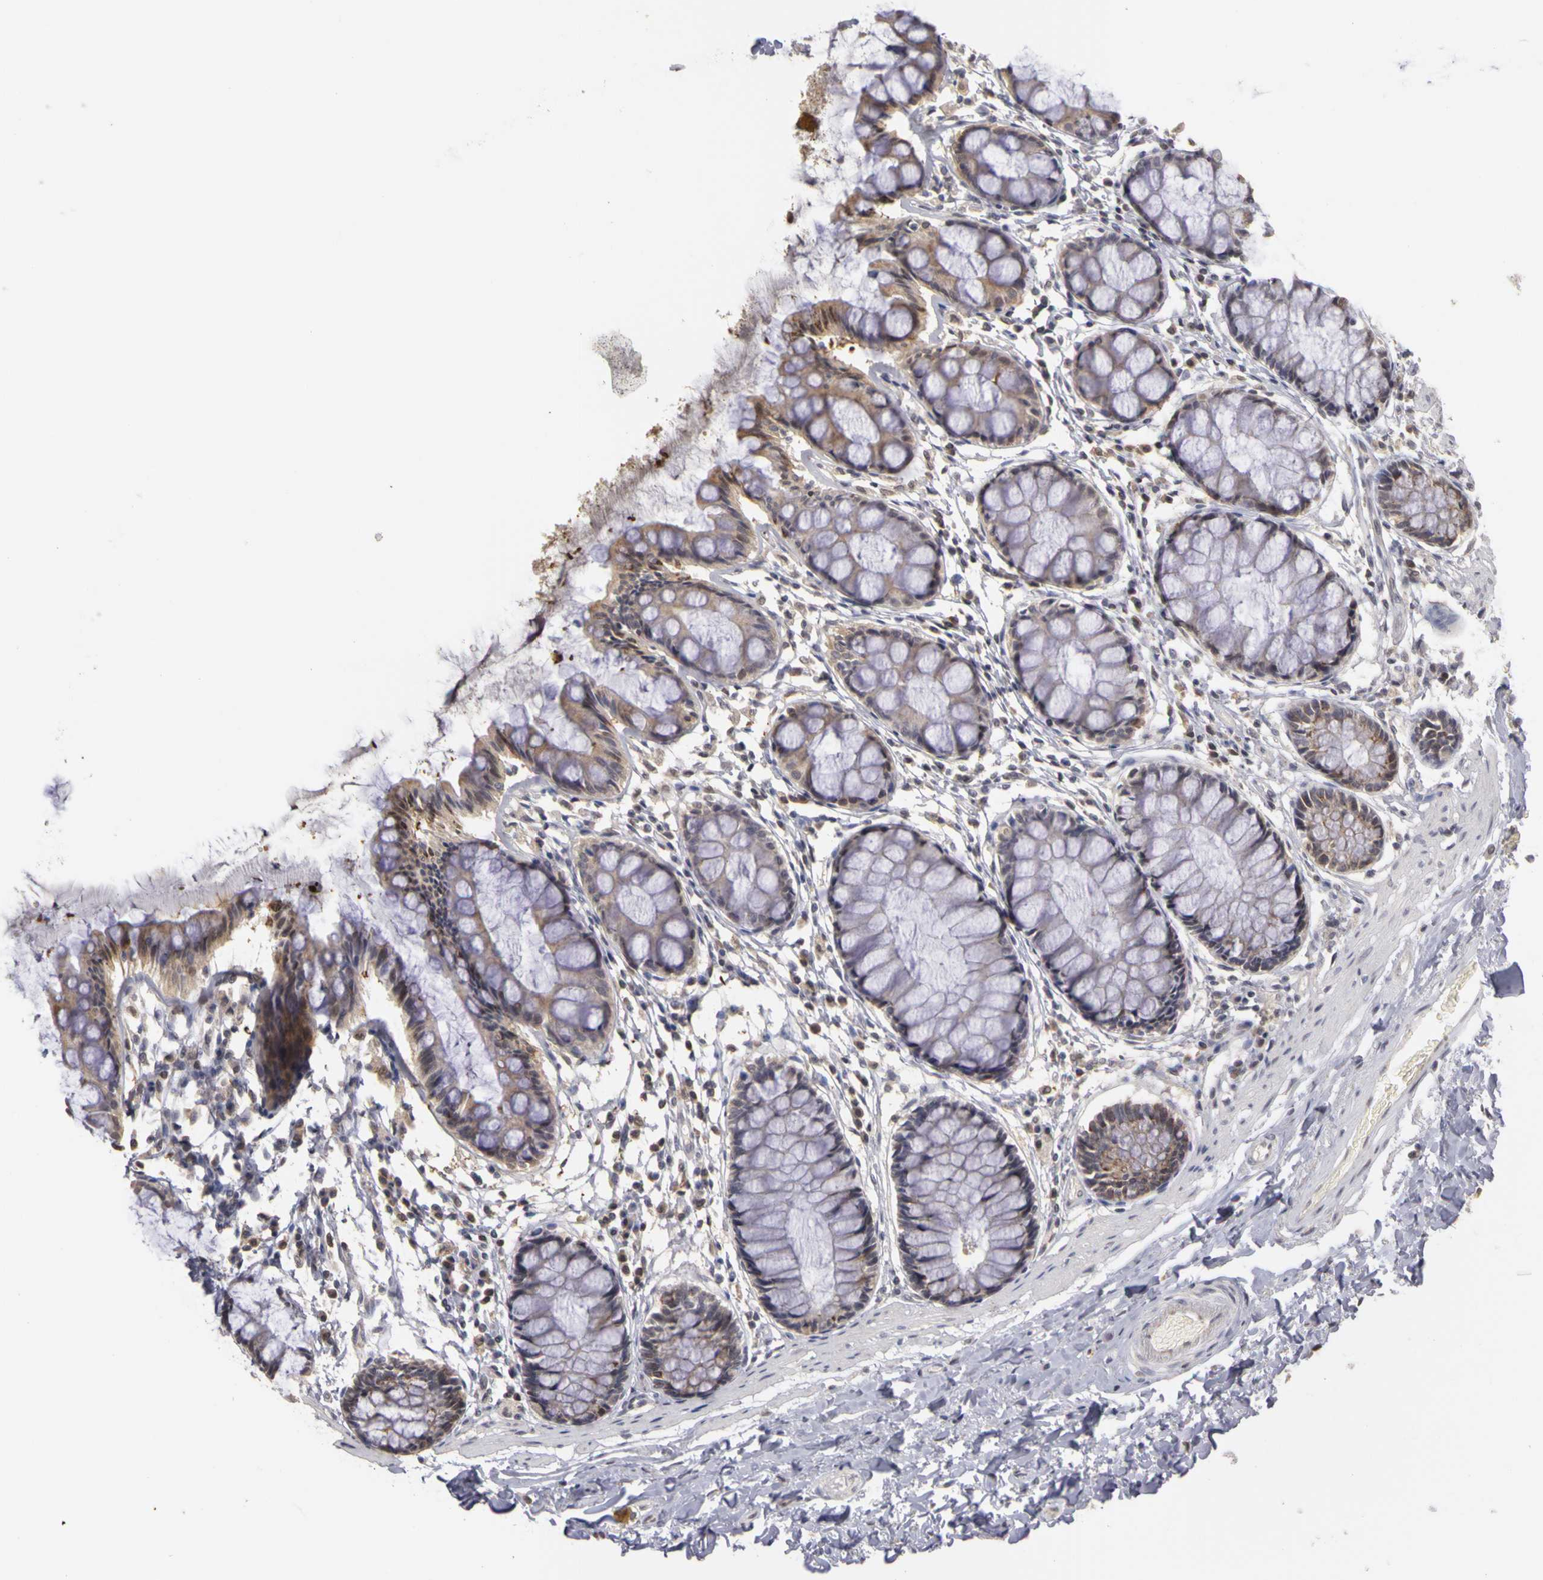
{"staining": {"intensity": "moderate", "quantity": "25%-75%", "location": "cytoplasmic/membranous"}, "tissue": "rectum", "cell_type": "Glandular cells", "image_type": "normal", "snomed": [{"axis": "morphology", "description": "Normal tissue, NOS"}, {"axis": "topography", "description": "Rectum"}], "caption": "IHC micrograph of unremarkable rectum stained for a protein (brown), which demonstrates medium levels of moderate cytoplasmic/membranous expression in about 25%-75% of glandular cells.", "gene": "FRMD7", "patient": {"sex": "male", "age": 86}}